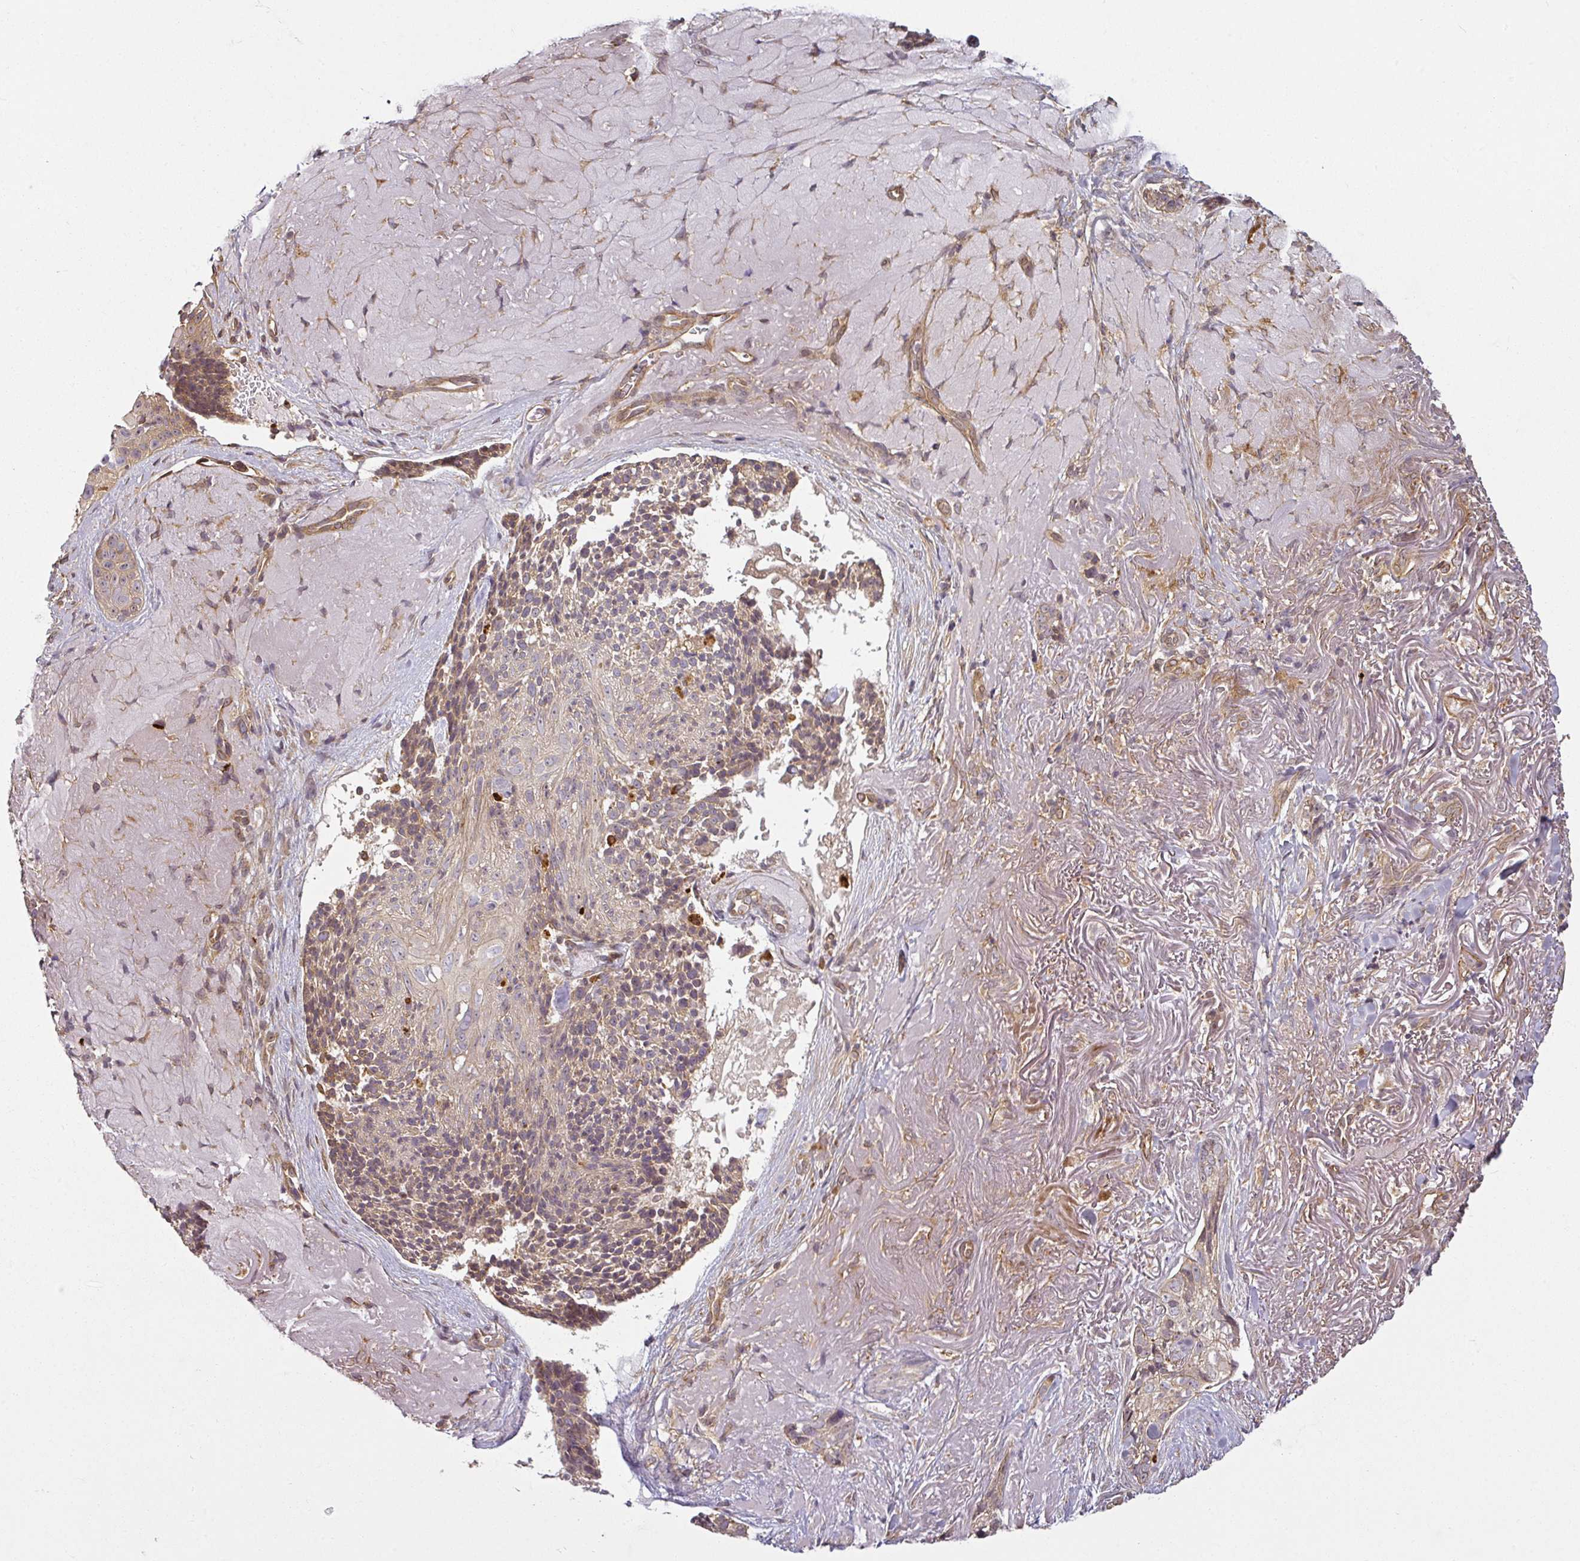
{"staining": {"intensity": "weak", "quantity": "25%-75%", "location": "cytoplasmic/membranous"}, "tissue": "skin cancer", "cell_type": "Tumor cells", "image_type": "cancer", "snomed": [{"axis": "morphology", "description": "Basal cell carcinoma"}, {"axis": "topography", "description": "Skin"}, {"axis": "topography", "description": "Skin of face"}], "caption": "Basal cell carcinoma (skin) was stained to show a protein in brown. There is low levels of weak cytoplasmic/membranous expression in about 25%-75% of tumor cells.", "gene": "DIMT1", "patient": {"sex": "female", "age": 95}}